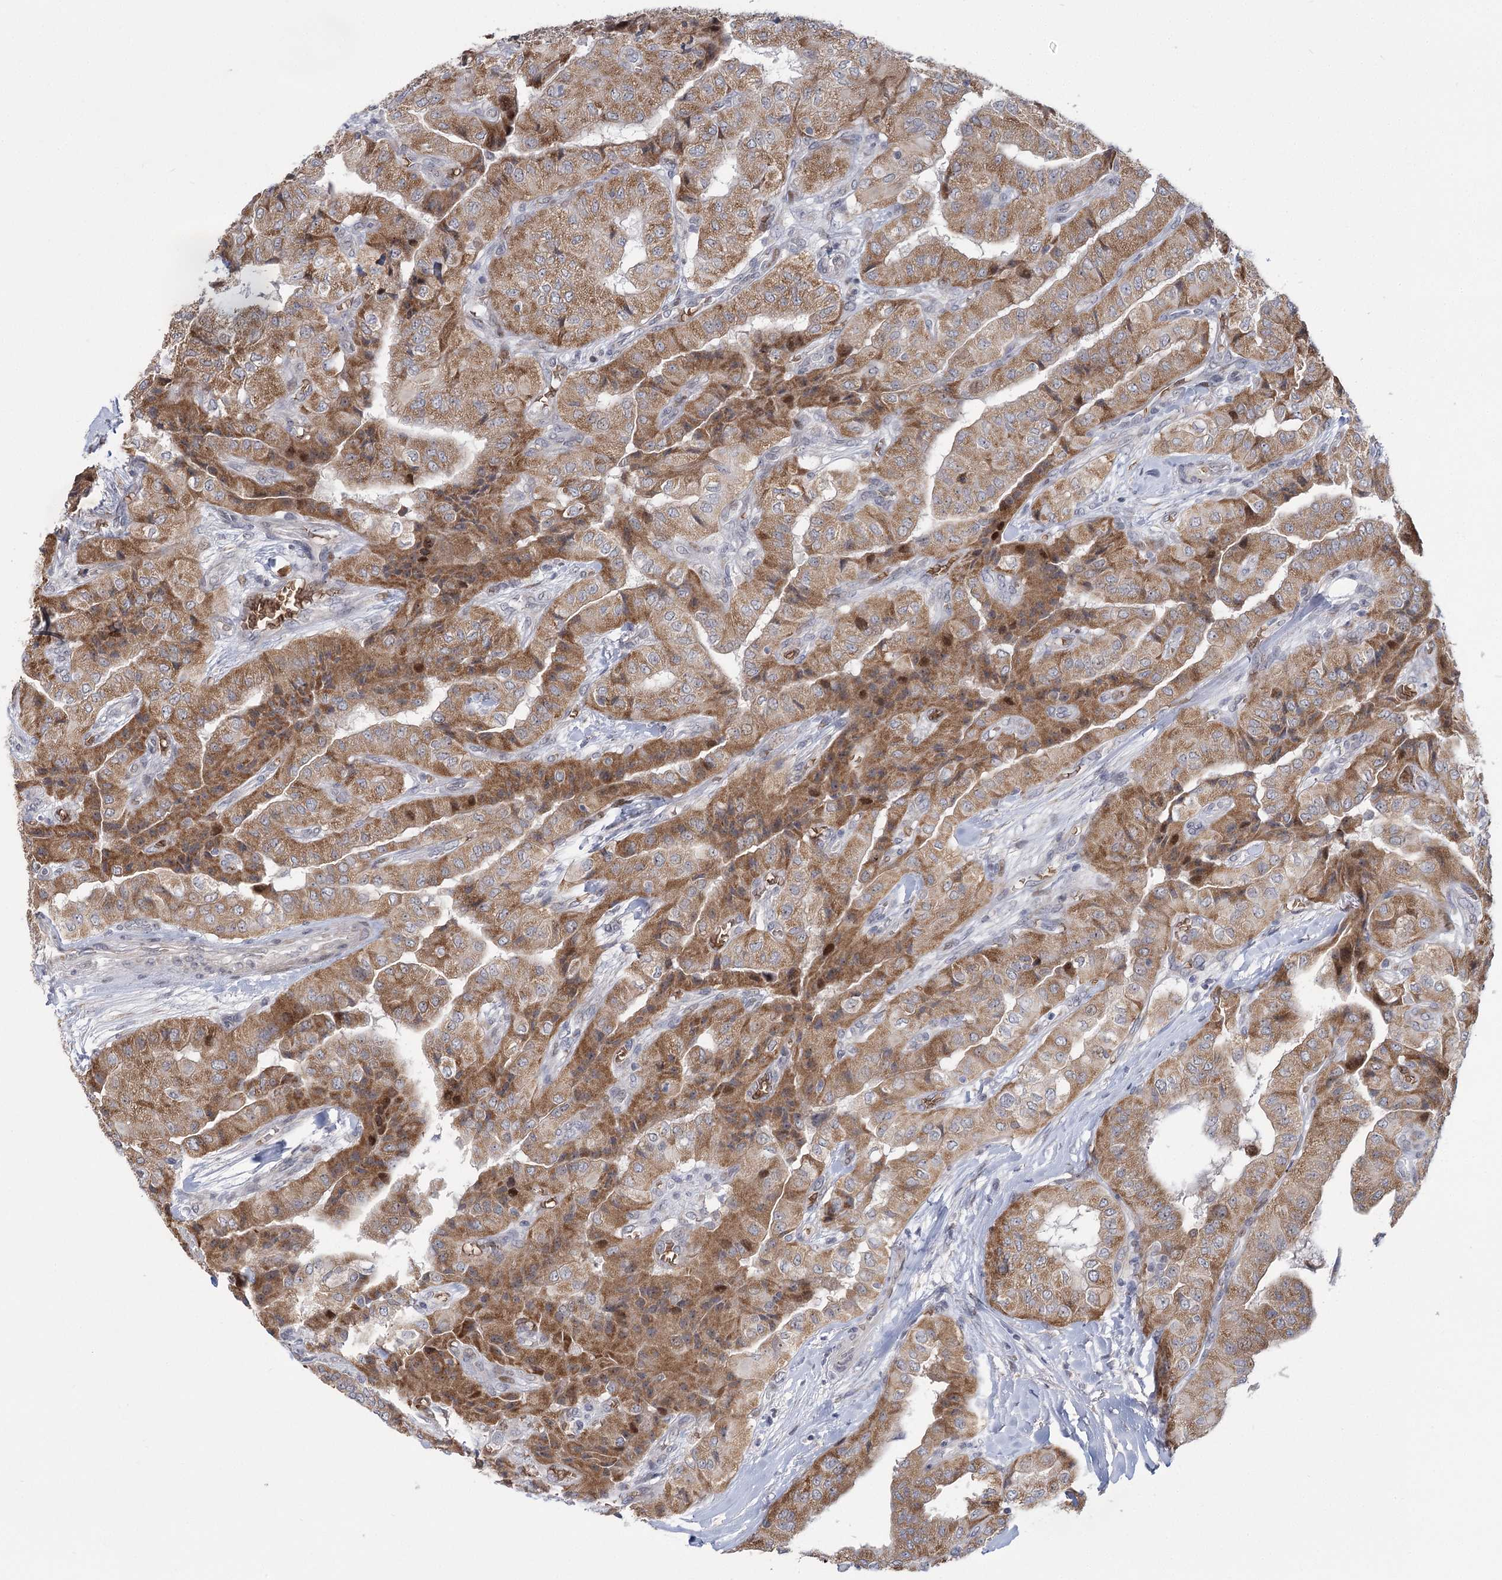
{"staining": {"intensity": "moderate", "quantity": ">75%", "location": "cytoplasmic/membranous"}, "tissue": "thyroid cancer", "cell_type": "Tumor cells", "image_type": "cancer", "snomed": [{"axis": "morphology", "description": "Papillary adenocarcinoma, NOS"}, {"axis": "topography", "description": "Thyroid gland"}], "caption": "Papillary adenocarcinoma (thyroid) tissue exhibits moderate cytoplasmic/membranous expression in approximately >75% of tumor cells (DAB IHC, brown staining for protein, blue staining for nuclei).", "gene": "NSMCE4A", "patient": {"sex": "female", "age": 59}}